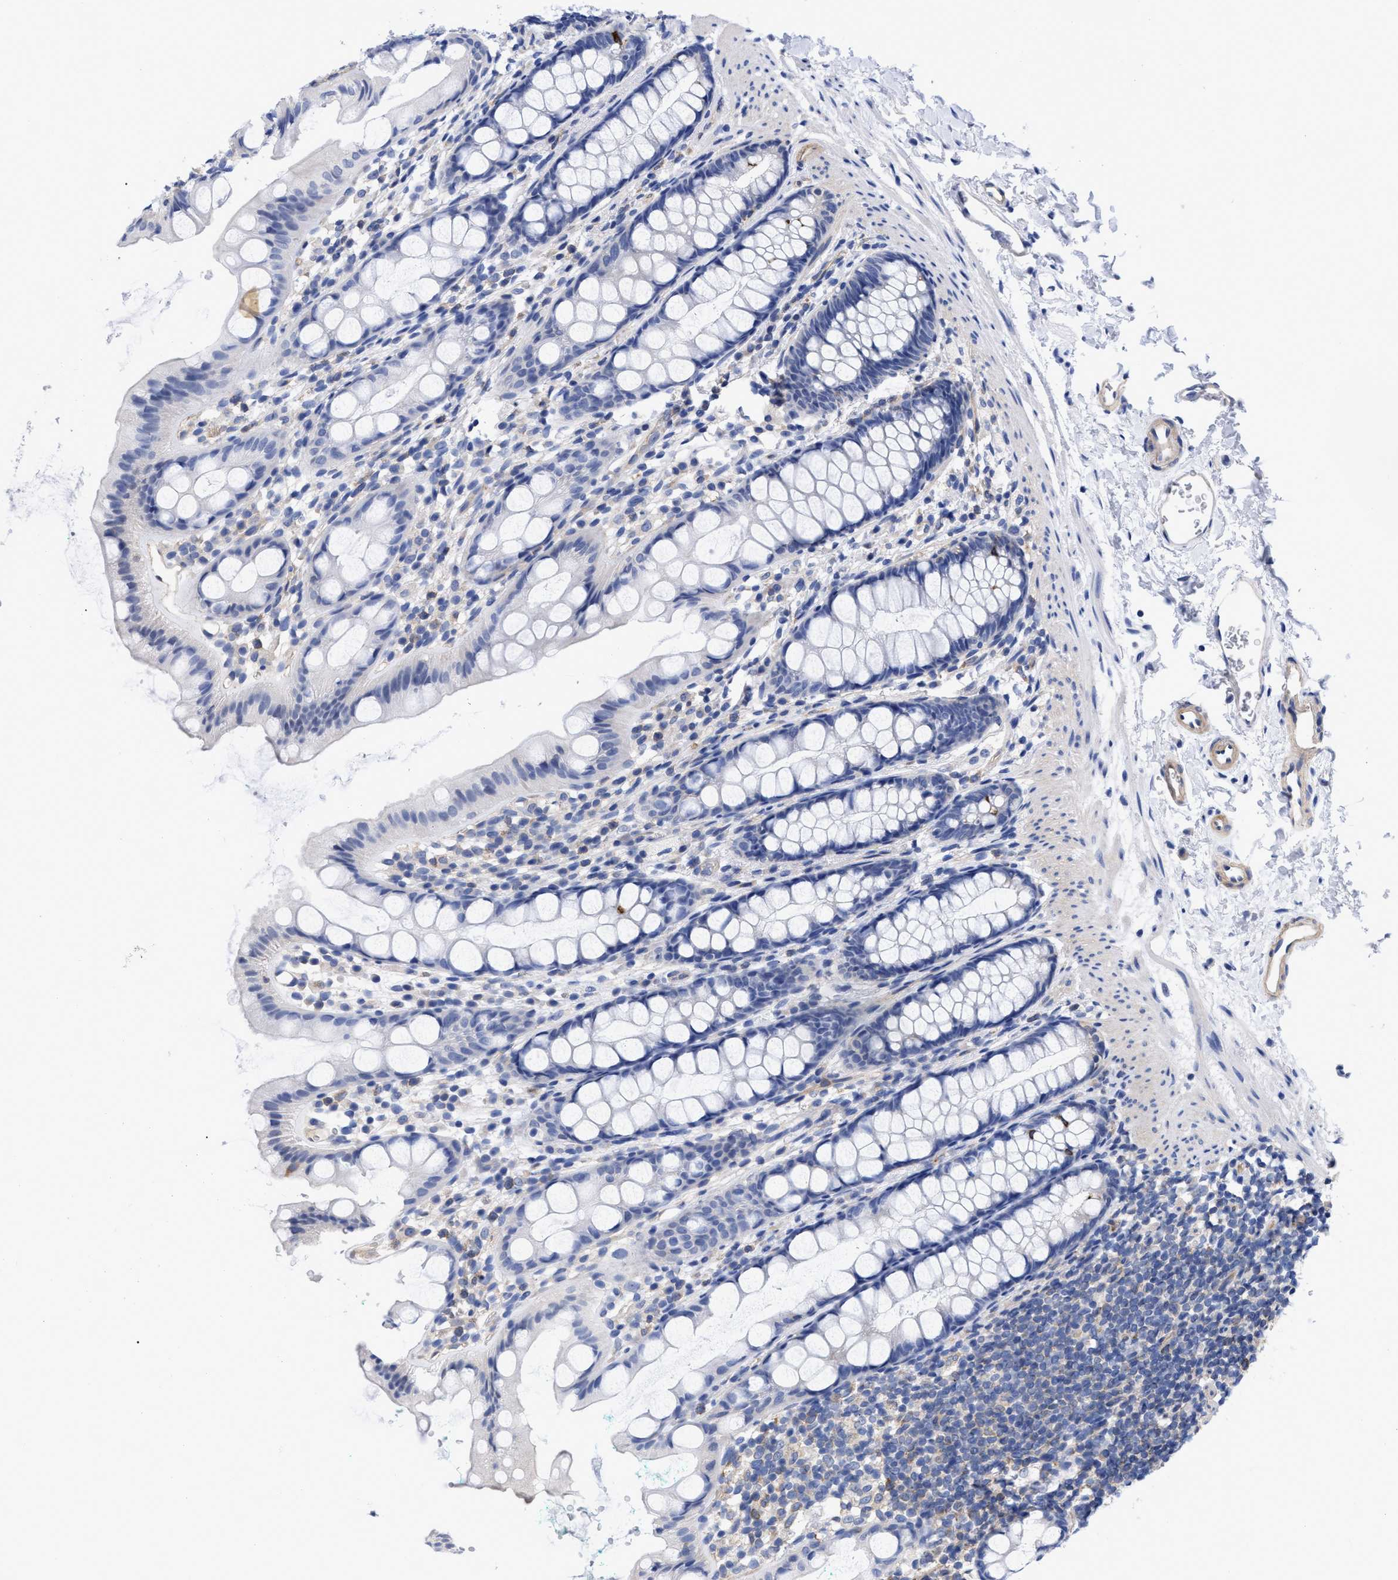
{"staining": {"intensity": "negative", "quantity": "none", "location": "none"}, "tissue": "rectum", "cell_type": "Glandular cells", "image_type": "normal", "snomed": [{"axis": "morphology", "description": "Normal tissue, NOS"}, {"axis": "topography", "description": "Rectum"}], "caption": "Protein analysis of unremarkable rectum exhibits no significant staining in glandular cells.", "gene": "IRAG2", "patient": {"sex": "female", "age": 65}}